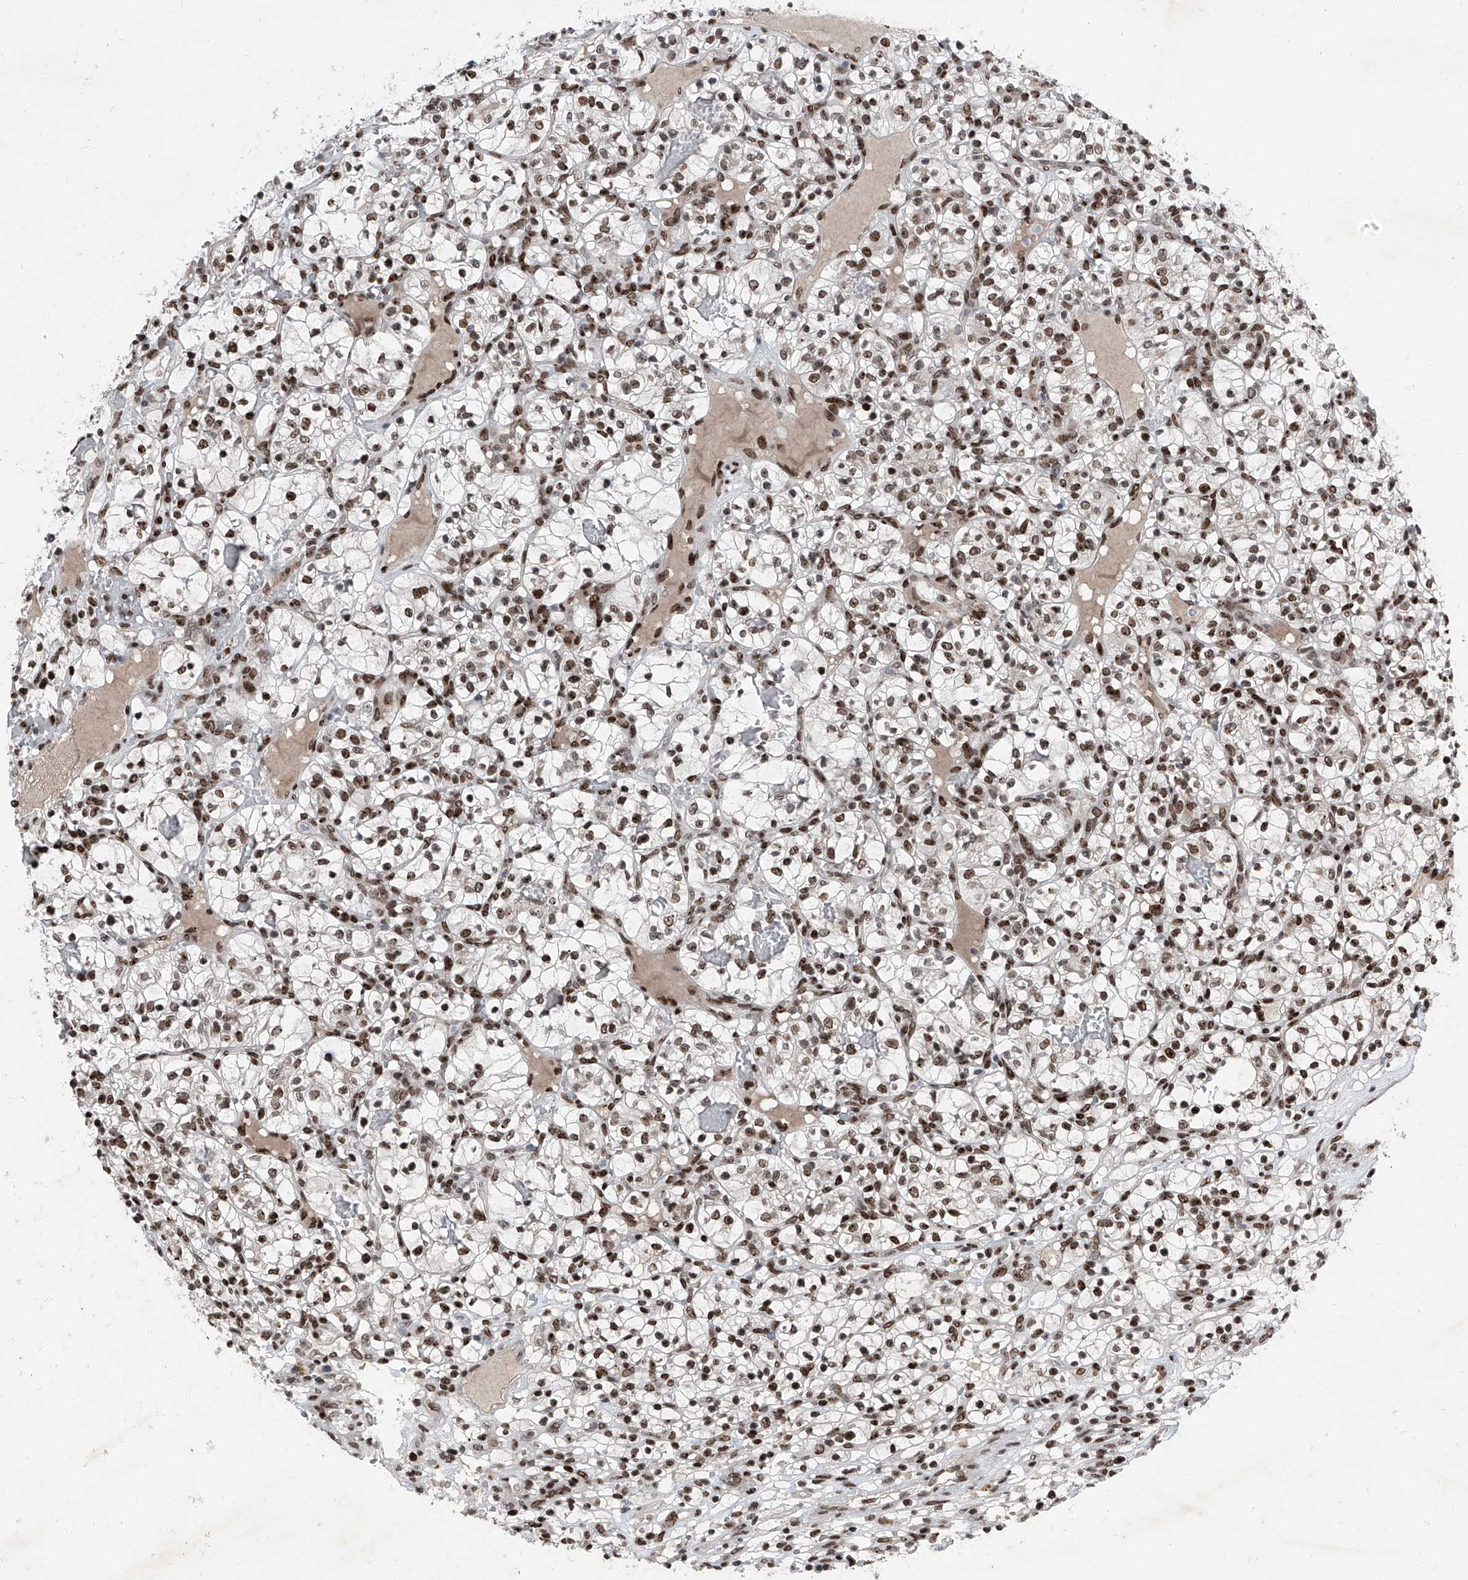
{"staining": {"intensity": "moderate", "quantity": ">75%", "location": "nuclear"}, "tissue": "renal cancer", "cell_type": "Tumor cells", "image_type": "cancer", "snomed": [{"axis": "morphology", "description": "Adenocarcinoma, NOS"}, {"axis": "topography", "description": "Kidney"}], "caption": "Renal adenocarcinoma stained with a protein marker exhibits moderate staining in tumor cells.", "gene": "BMI1", "patient": {"sex": "female", "age": 57}}